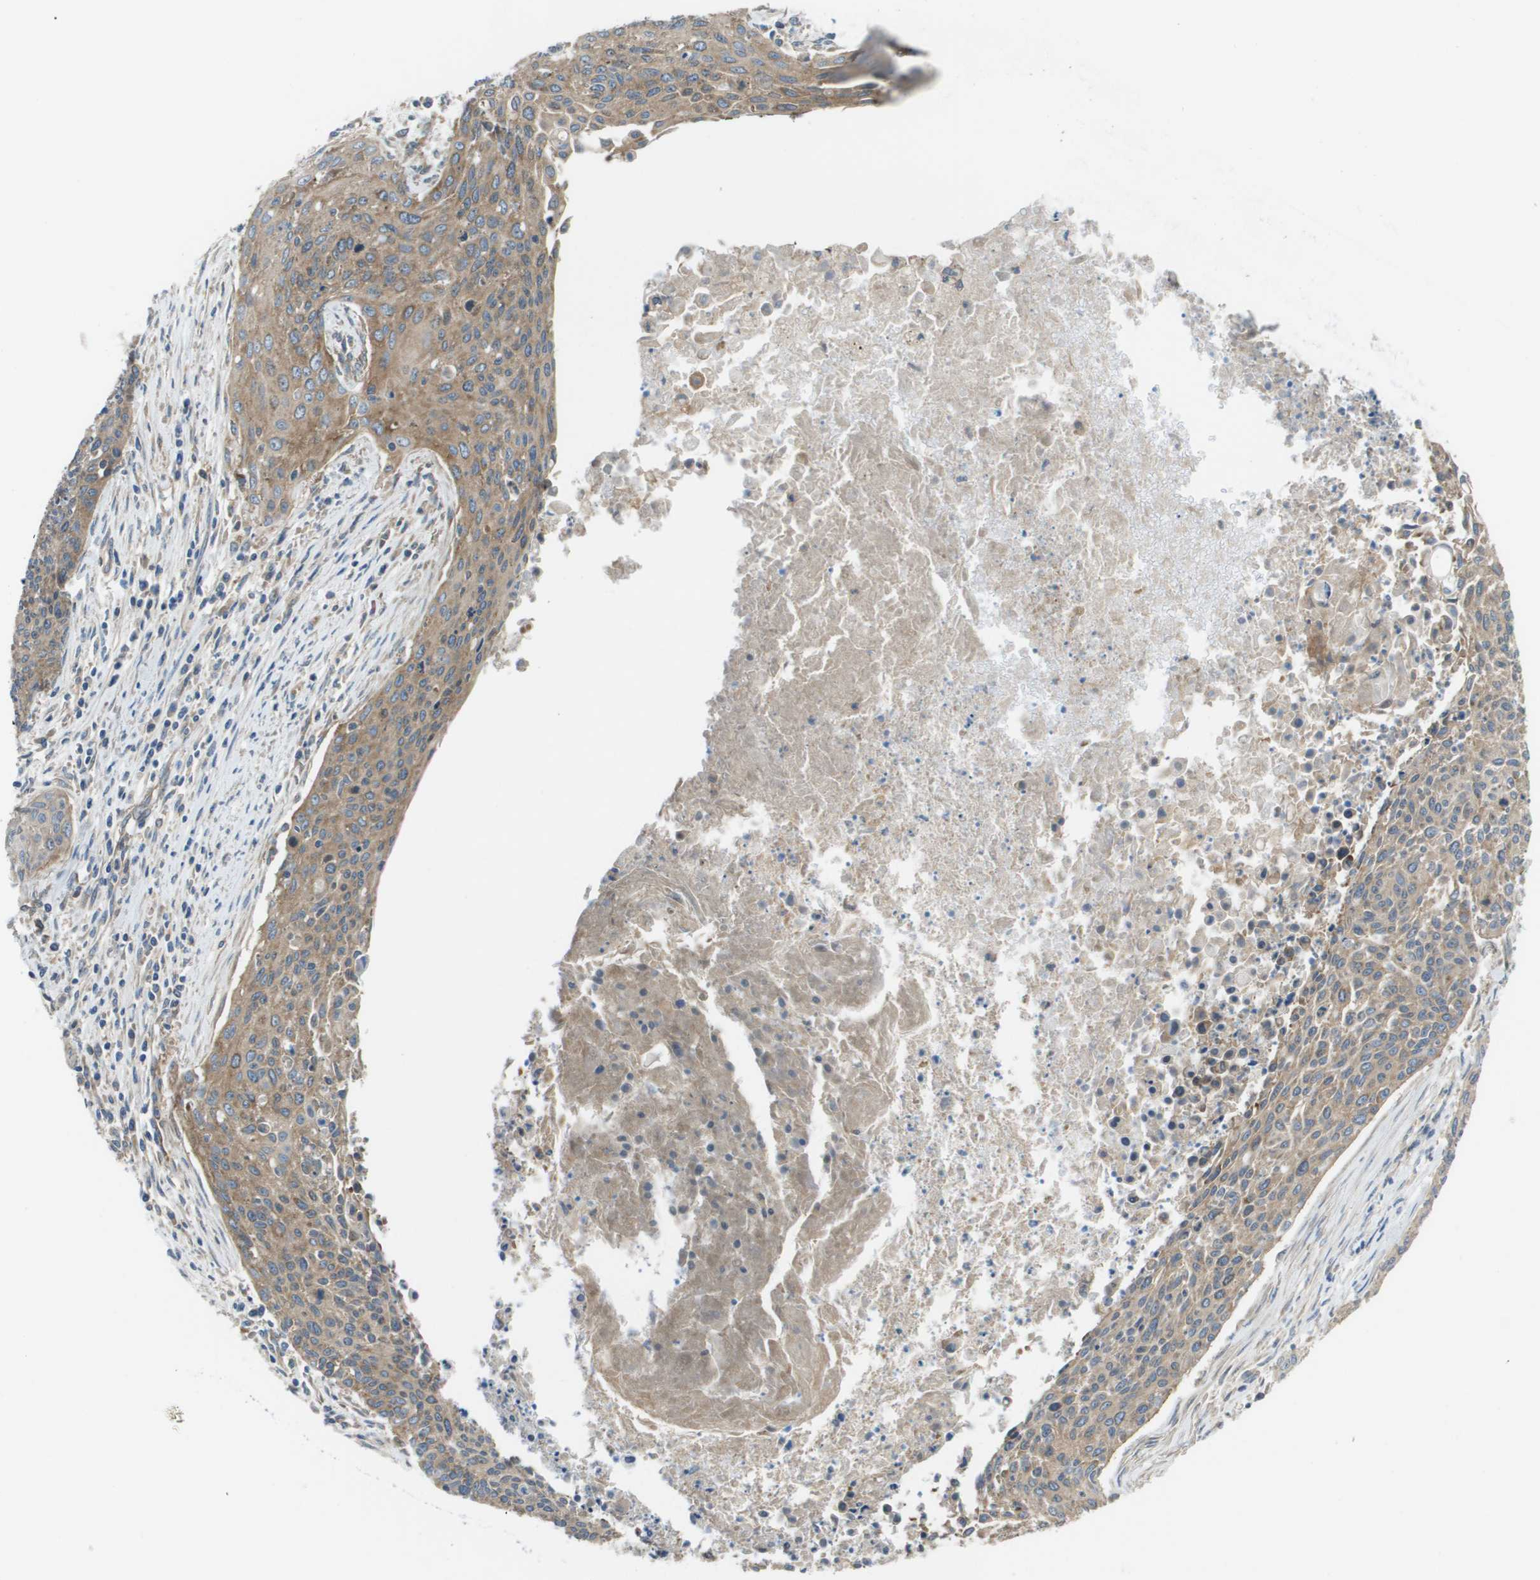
{"staining": {"intensity": "moderate", "quantity": ">75%", "location": "cytoplasmic/membranous"}, "tissue": "cervical cancer", "cell_type": "Tumor cells", "image_type": "cancer", "snomed": [{"axis": "morphology", "description": "Squamous cell carcinoma, NOS"}, {"axis": "topography", "description": "Cervix"}], "caption": "Immunohistochemical staining of human cervical cancer exhibits medium levels of moderate cytoplasmic/membranous protein staining in about >75% of tumor cells.", "gene": "EIF4G2", "patient": {"sex": "female", "age": 55}}